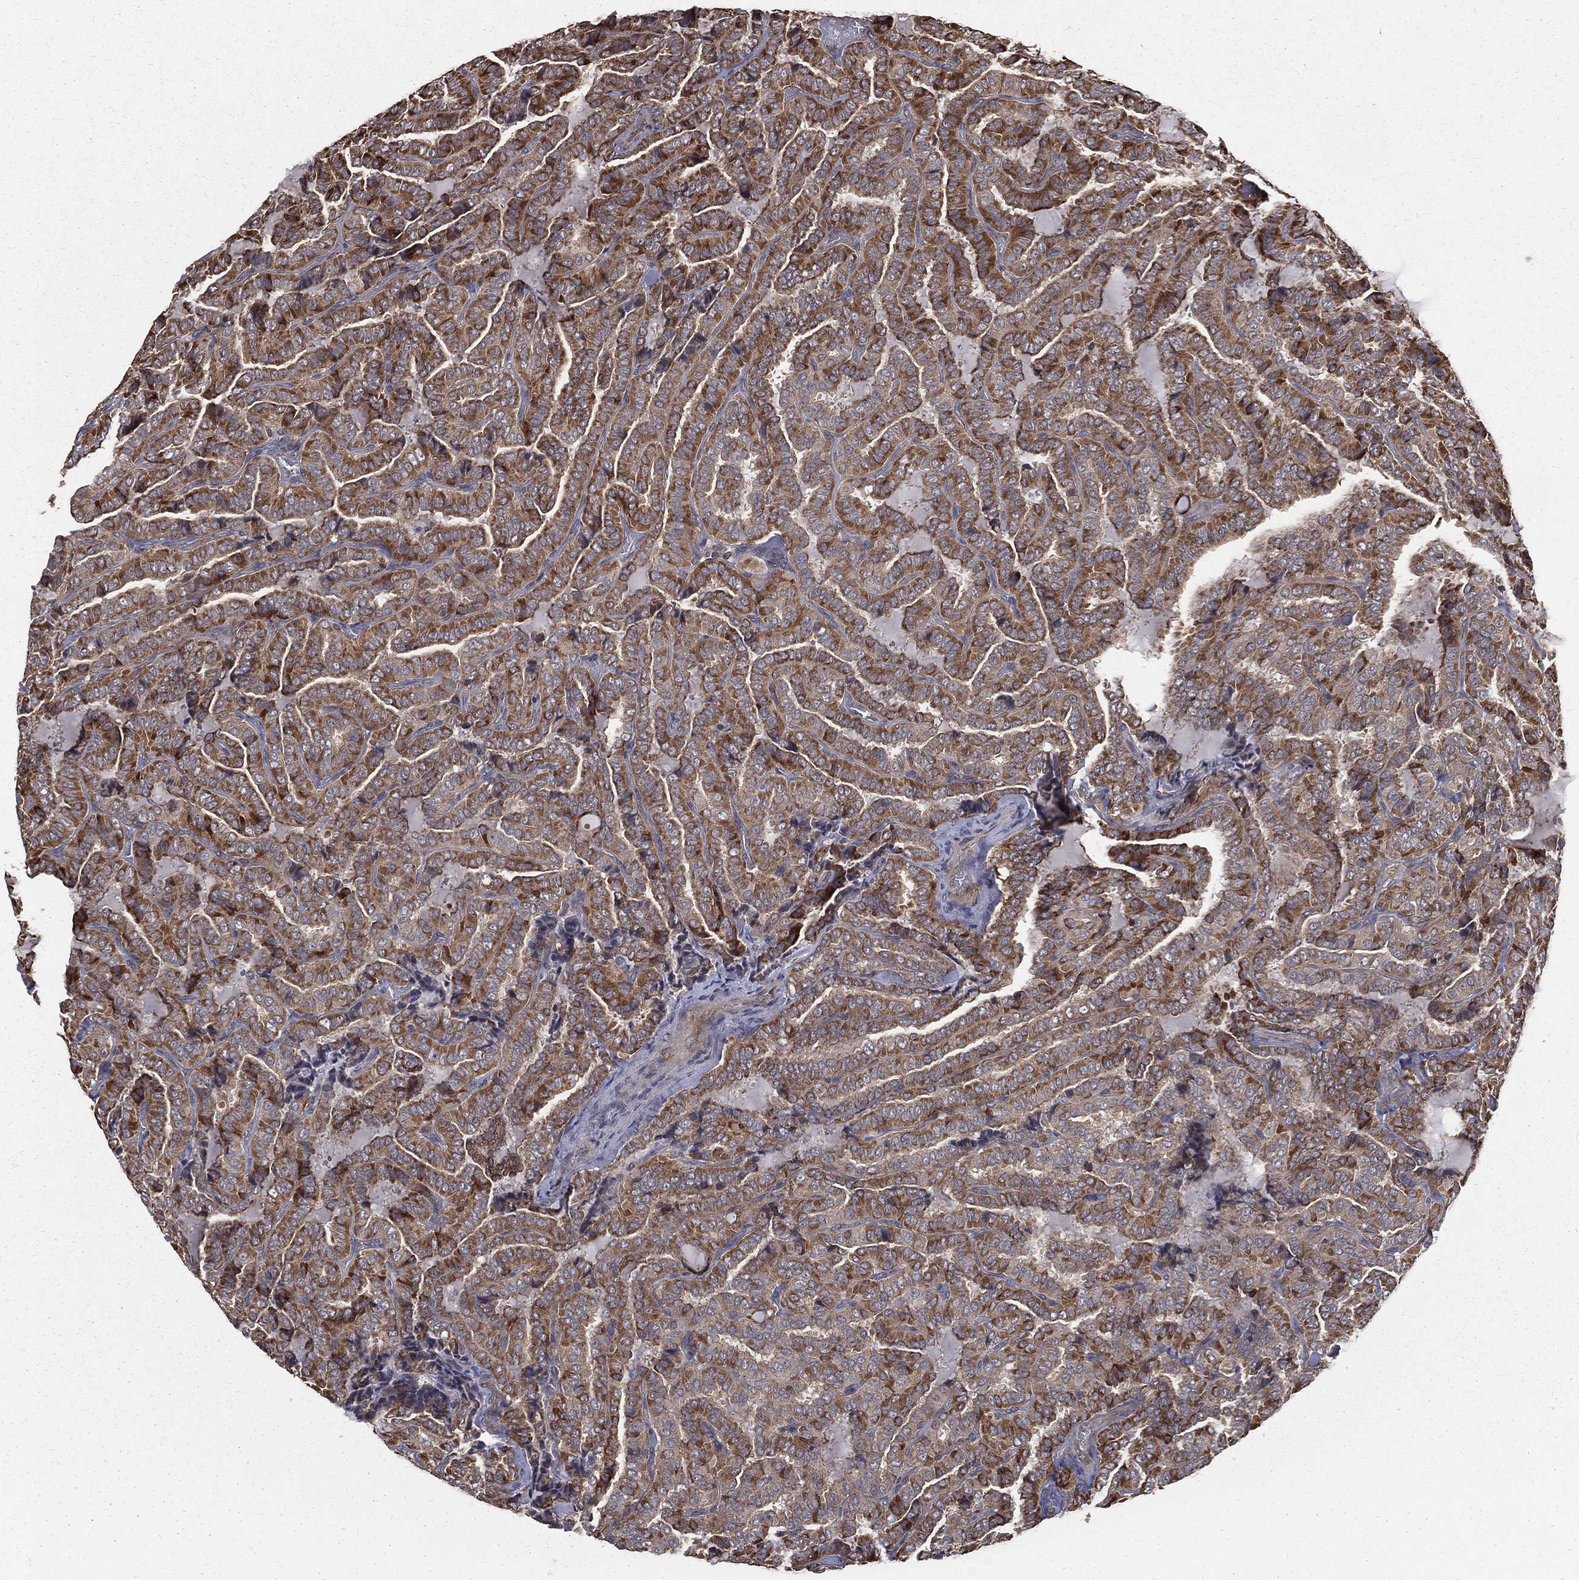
{"staining": {"intensity": "strong", "quantity": ">75%", "location": "cytoplasmic/membranous"}, "tissue": "thyroid cancer", "cell_type": "Tumor cells", "image_type": "cancer", "snomed": [{"axis": "morphology", "description": "Papillary adenocarcinoma, NOS"}, {"axis": "topography", "description": "Thyroid gland"}], "caption": "The image exhibits staining of thyroid cancer, revealing strong cytoplasmic/membranous protein positivity (brown color) within tumor cells.", "gene": "OLFML1", "patient": {"sex": "female", "age": 39}}